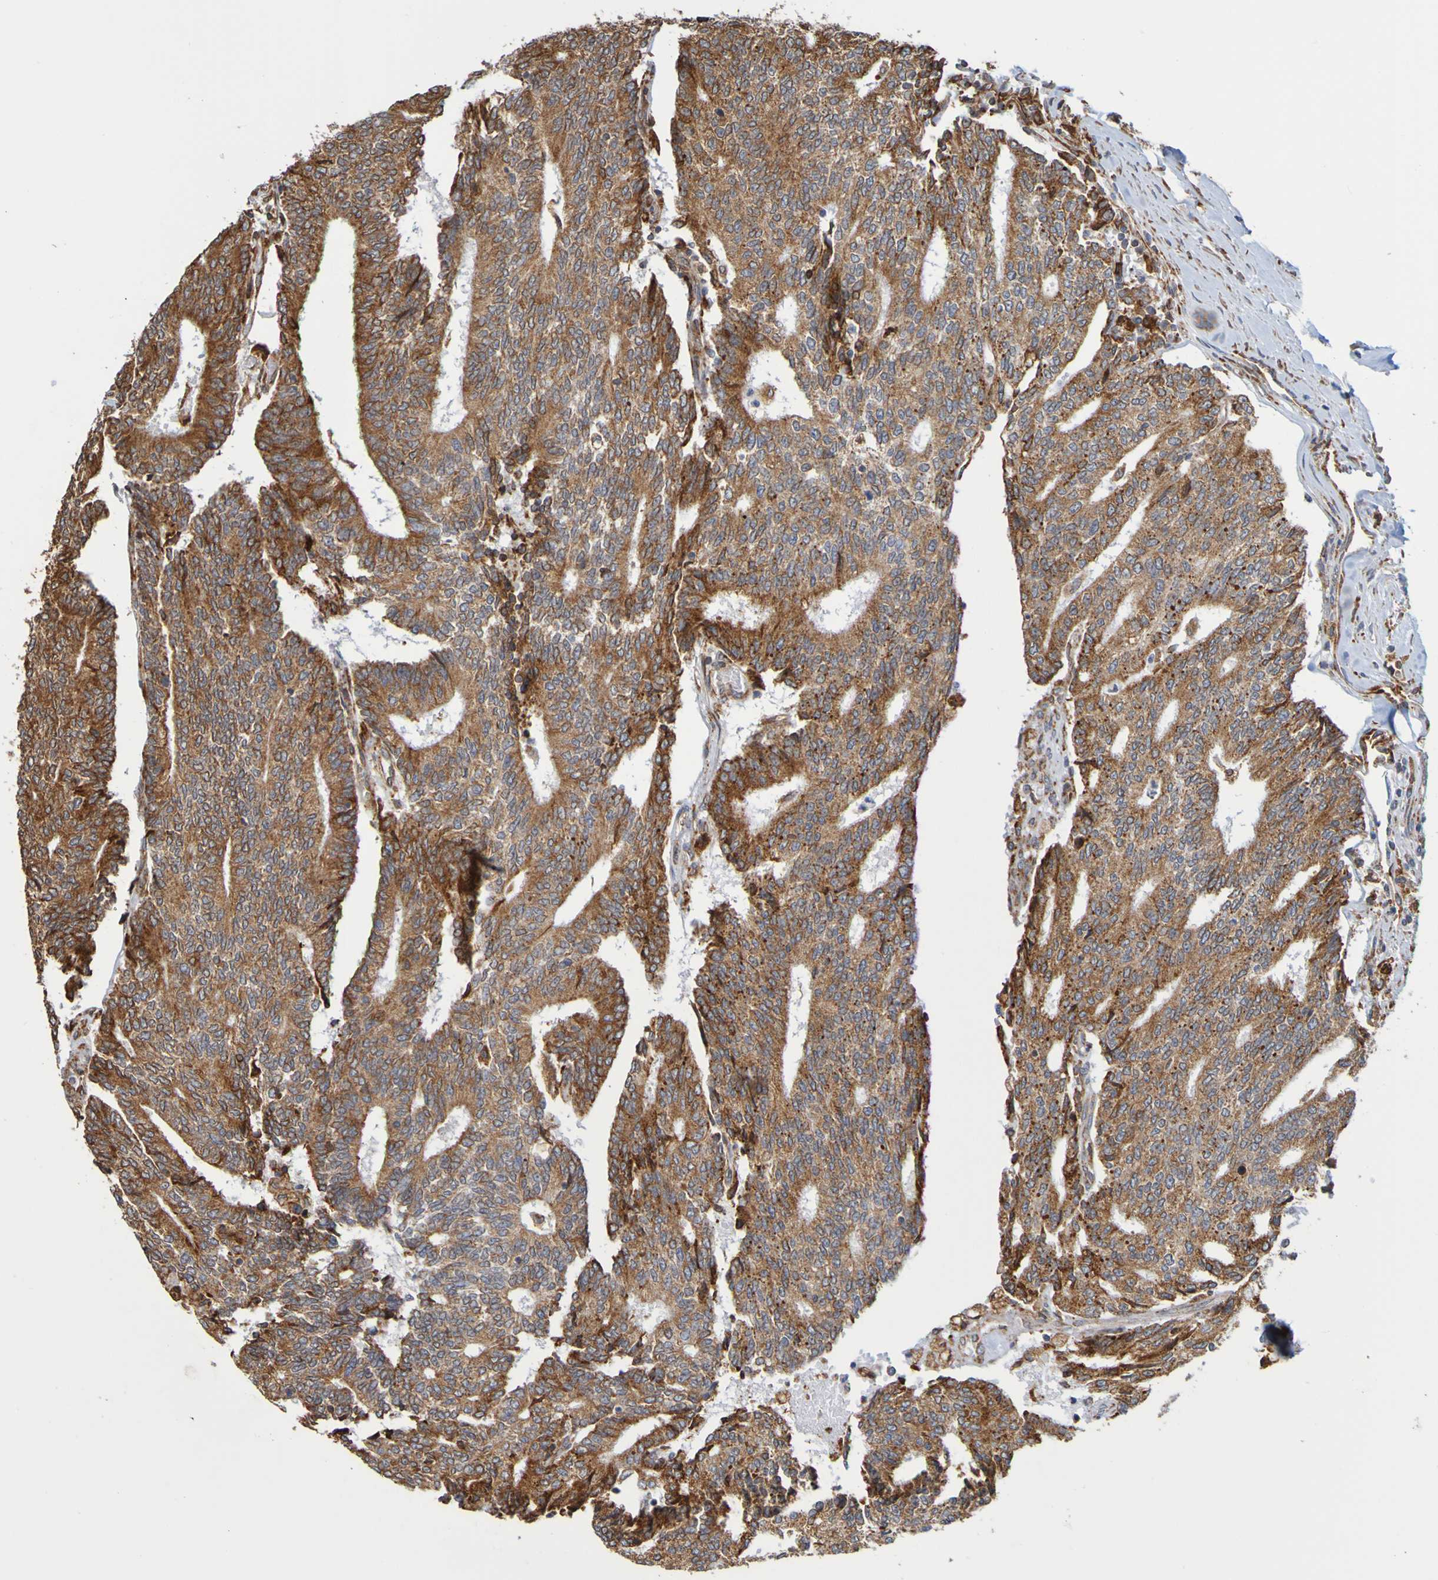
{"staining": {"intensity": "strong", "quantity": "<25%", "location": "cytoplasmic/membranous"}, "tissue": "prostate cancer", "cell_type": "Tumor cells", "image_type": "cancer", "snomed": [{"axis": "morphology", "description": "Normal tissue, NOS"}, {"axis": "morphology", "description": "Adenocarcinoma, High grade"}, {"axis": "topography", "description": "Prostate"}, {"axis": "topography", "description": "Seminal veicle"}], "caption": "Brown immunohistochemical staining in prostate cancer demonstrates strong cytoplasmic/membranous positivity in approximately <25% of tumor cells.", "gene": "PDIA3", "patient": {"sex": "male", "age": 55}}